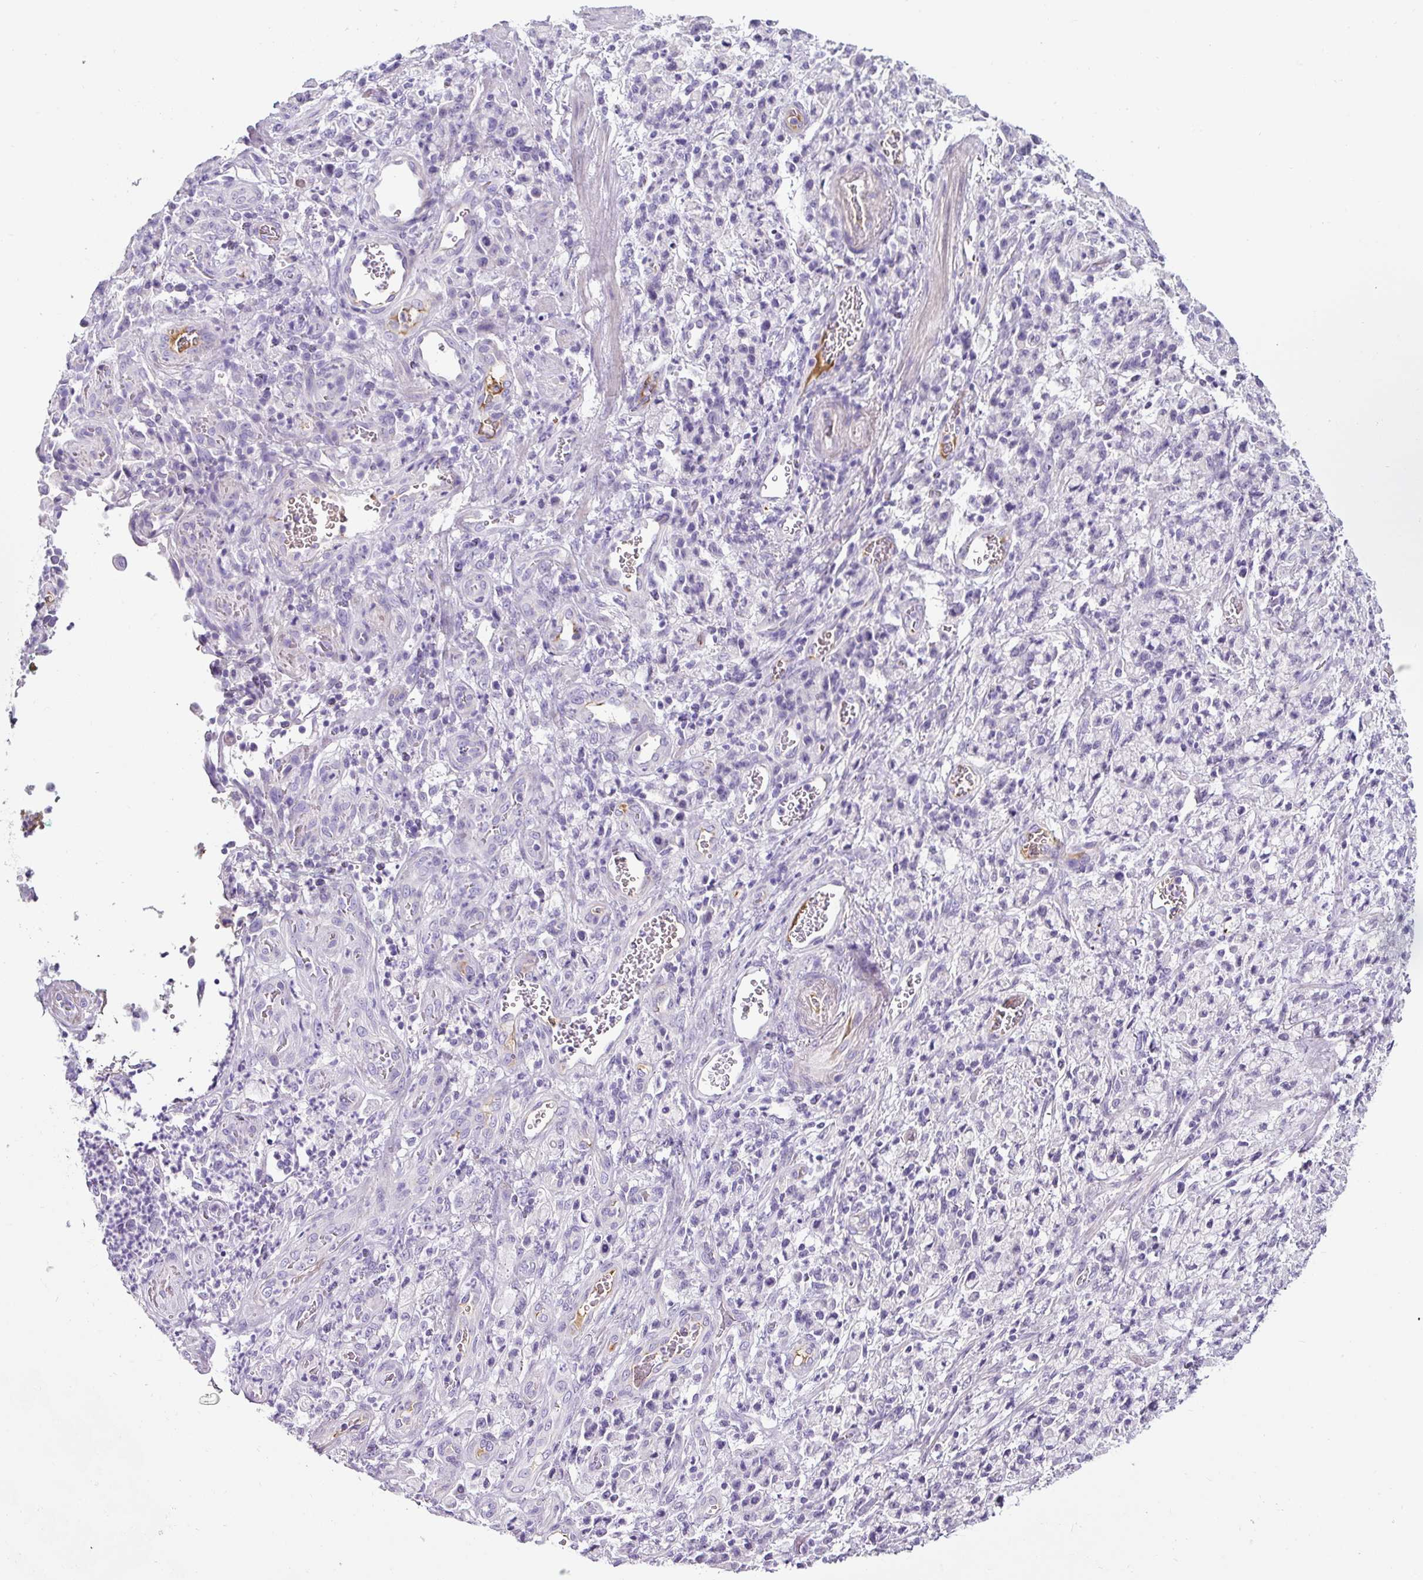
{"staining": {"intensity": "negative", "quantity": "none", "location": "none"}, "tissue": "stomach cancer", "cell_type": "Tumor cells", "image_type": "cancer", "snomed": [{"axis": "morphology", "description": "Adenocarcinoma, NOS"}, {"axis": "topography", "description": "Stomach"}], "caption": "High magnification brightfield microscopy of stomach cancer stained with DAB (brown) and counterstained with hematoxylin (blue): tumor cells show no significant expression.", "gene": "OR14A2", "patient": {"sex": "male", "age": 77}}